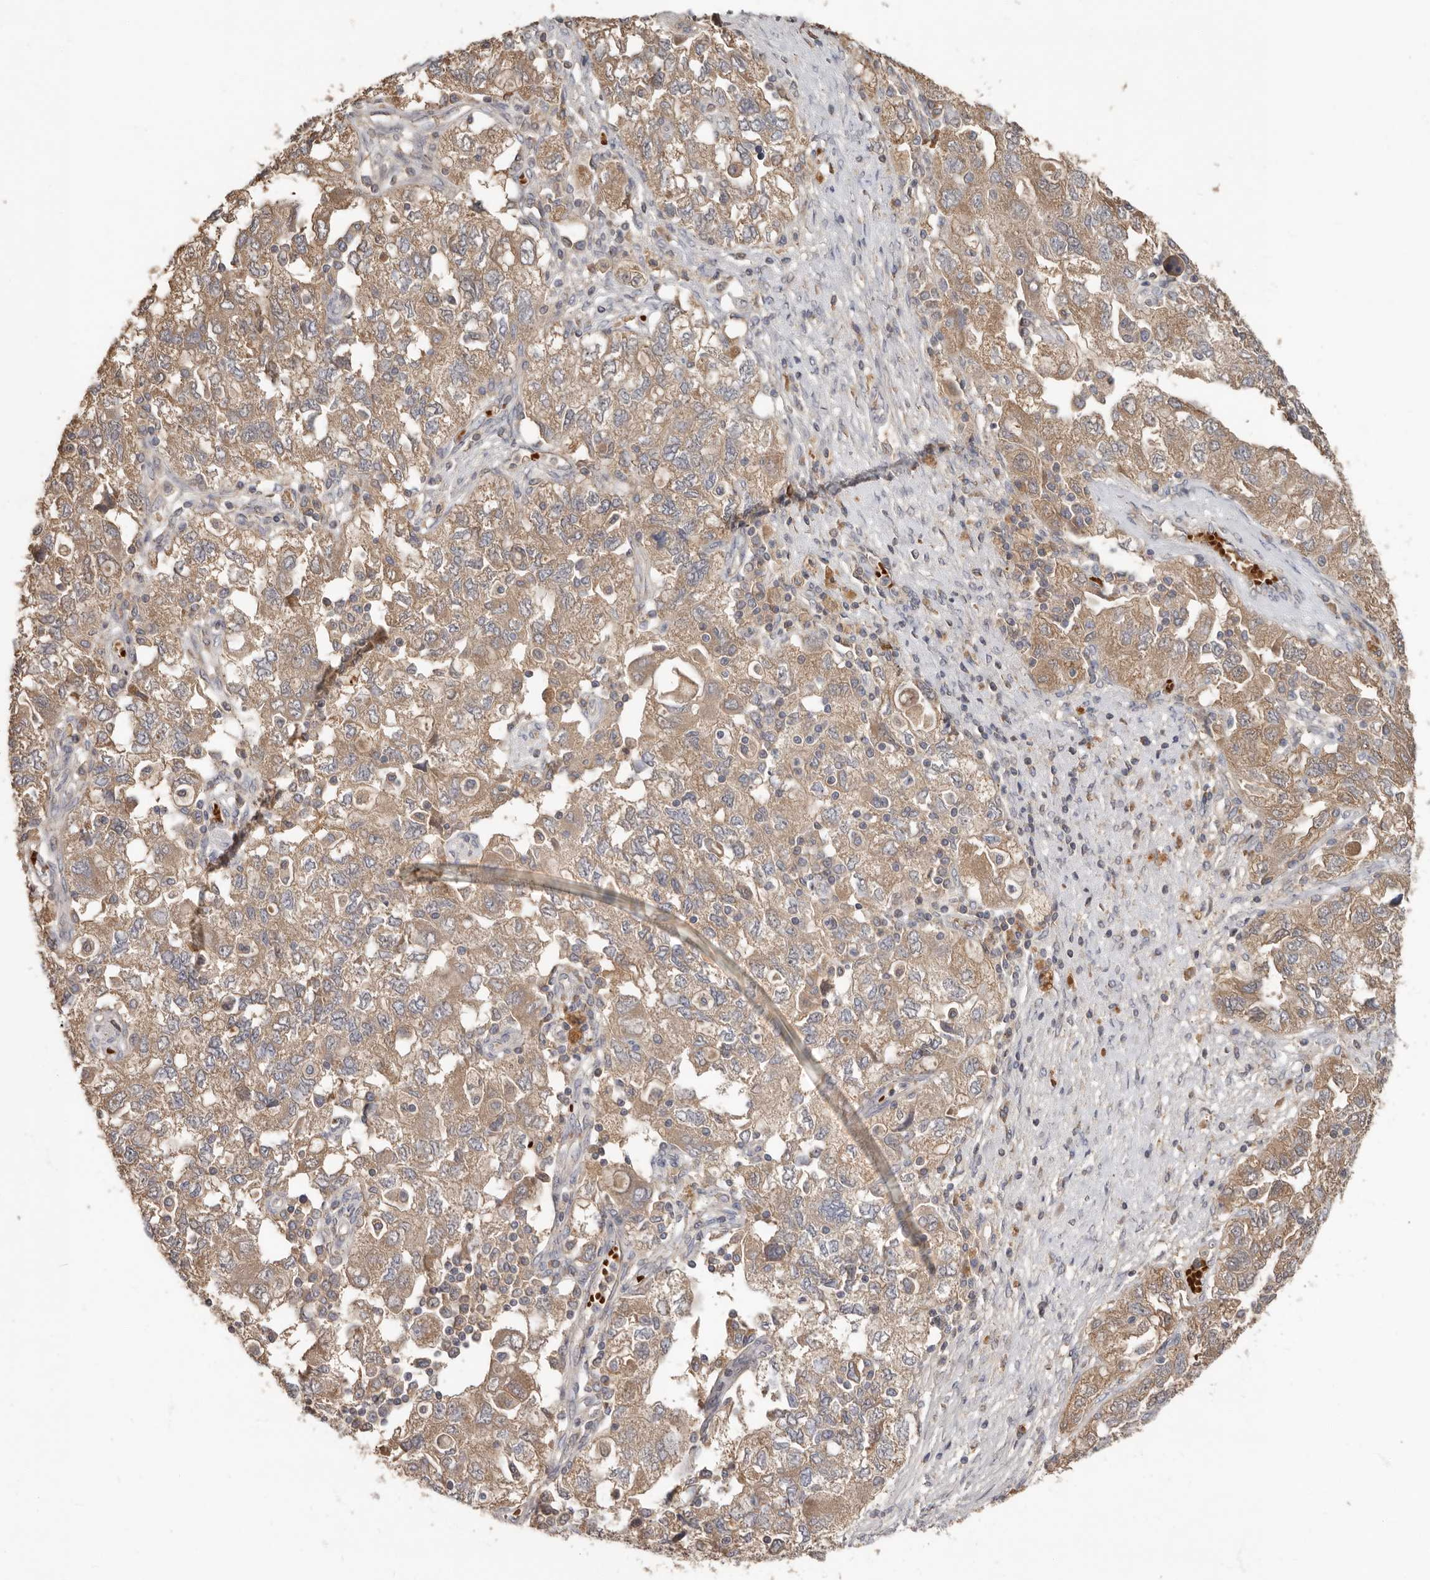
{"staining": {"intensity": "moderate", "quantity": ">75%", "location": "cytoplasmic/membranous"}, "tissue": "ovarian cancer", "cell_type": "Tumor cells", "image_type": "cancer", "snomed": [{"axis": "morphology", "description": "Carcinoma, NOS"}, {"axis": "morphology", "description": "Cystadenocarcinoma, serous, NOS"}, {"axis": "topography", "description": "Ovary"}], "caption": "The photomicrograph displays immunohistochemical staining of ovarian cancer (serous cystadenocarcinoma). There is moderate cytoplasmic/membranous expression is appreciated in about >75% of tumor cells. (Brightfield microscopy of DAB IHC at high magnification).", "gene": "KIF26B", "patient": {"sex": "female", "age": 69}}